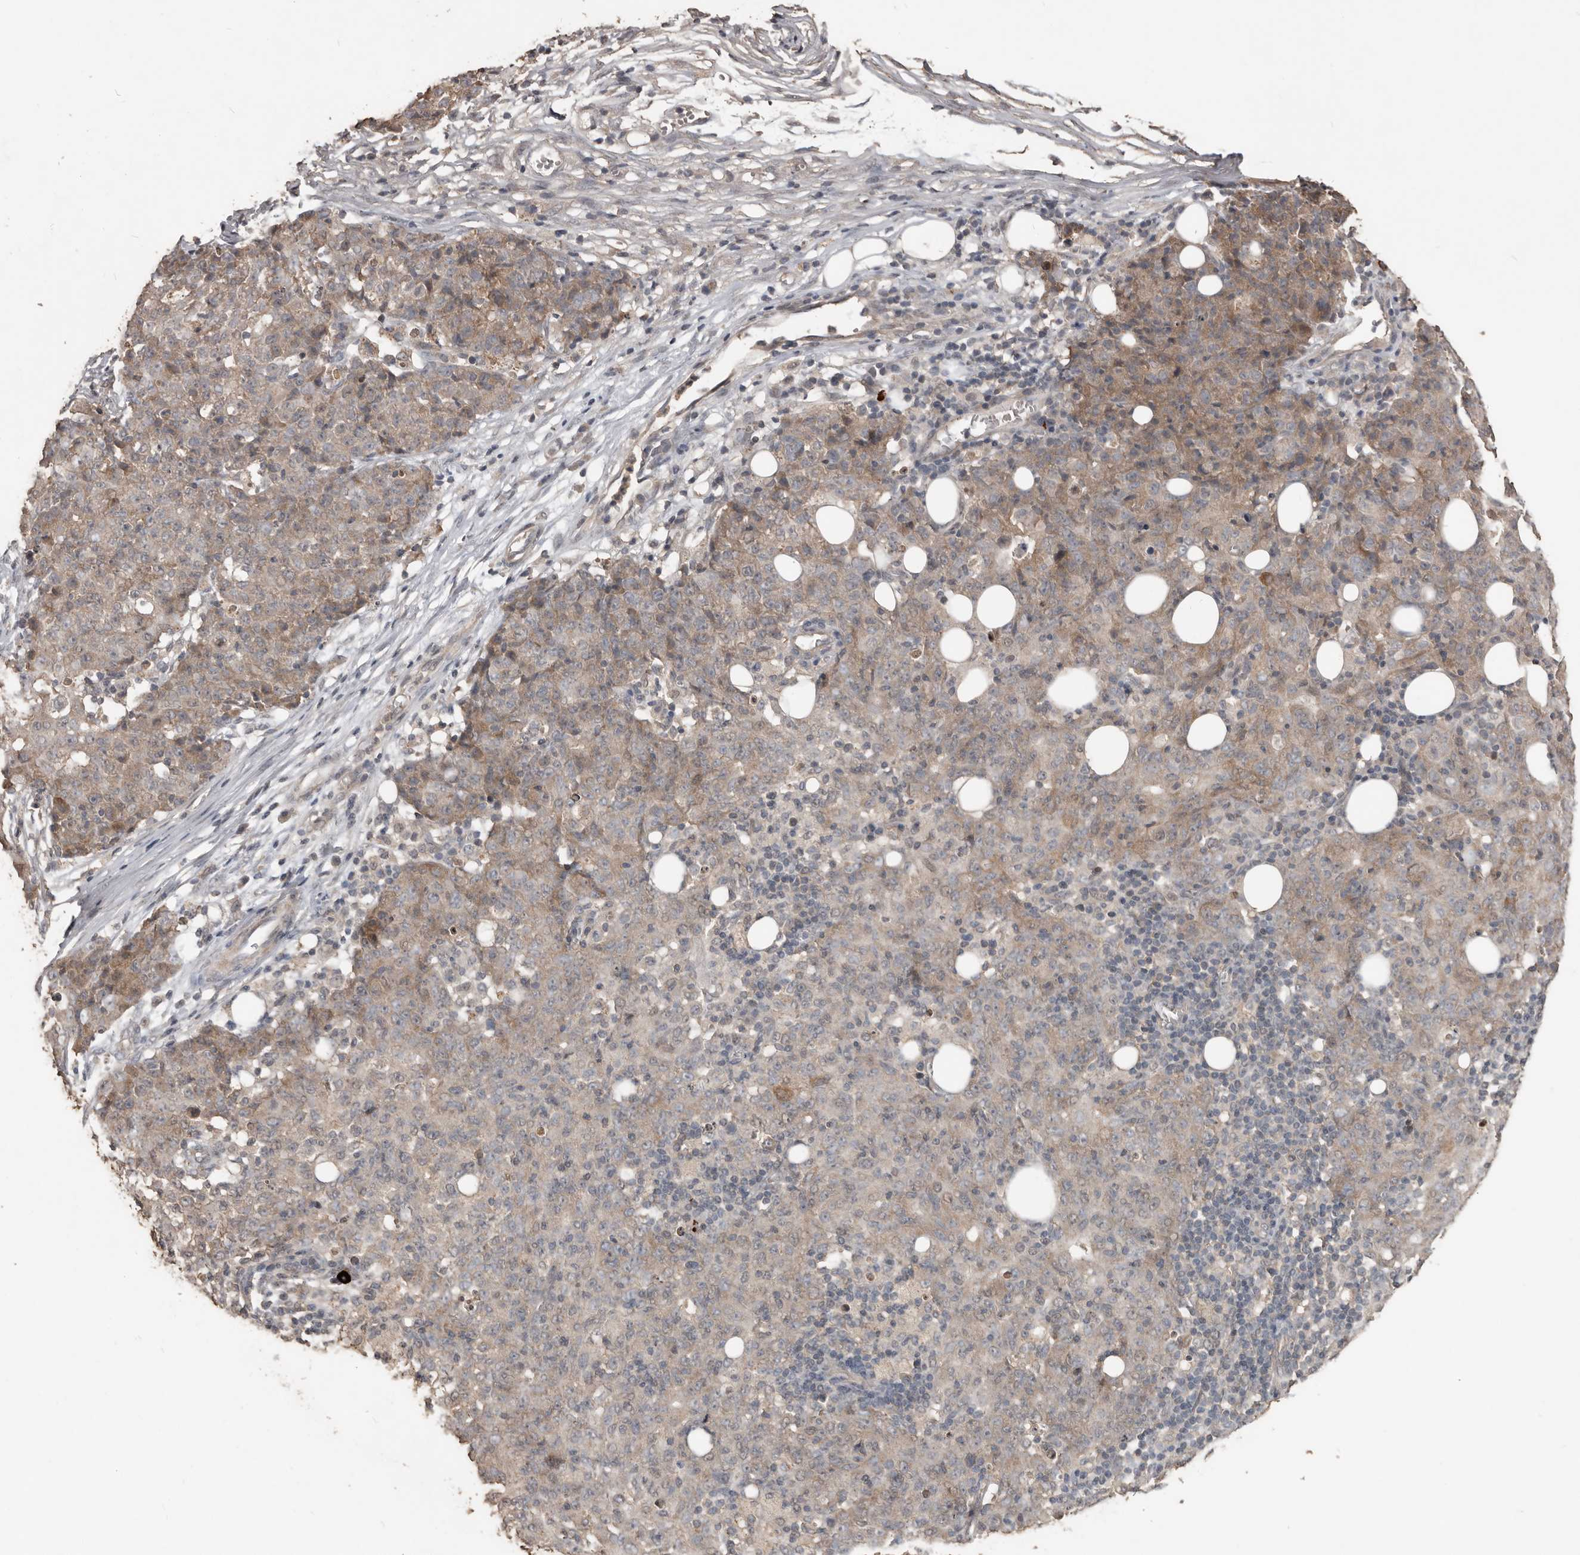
{"staining": {"intensity": "weak", "quantity": "25%-75%", "location": "cytoplasmic/membranous"}, "tissue": "ovarian cancer", "cell_type": "Tumor cells", "image_type": "cancer", "snomed": [{"axis": "morphology", "description": "Carcinoma, endometroid"}, {"axis": "topography", "description": "Ovary"}], "caption": "Ovarian cancer tissue exhibits weak cytoplasmic/membranous expression in approximately 25%-75% of tumor cells The staining is performed using DAB (3,3'-diaminobenzidine) brown chromogen to label protein expression. The nuclei are counter-stained blue using hematoxylin.", "gene": "BAMBI", "patient": {"sex": "female", "age": 42}}